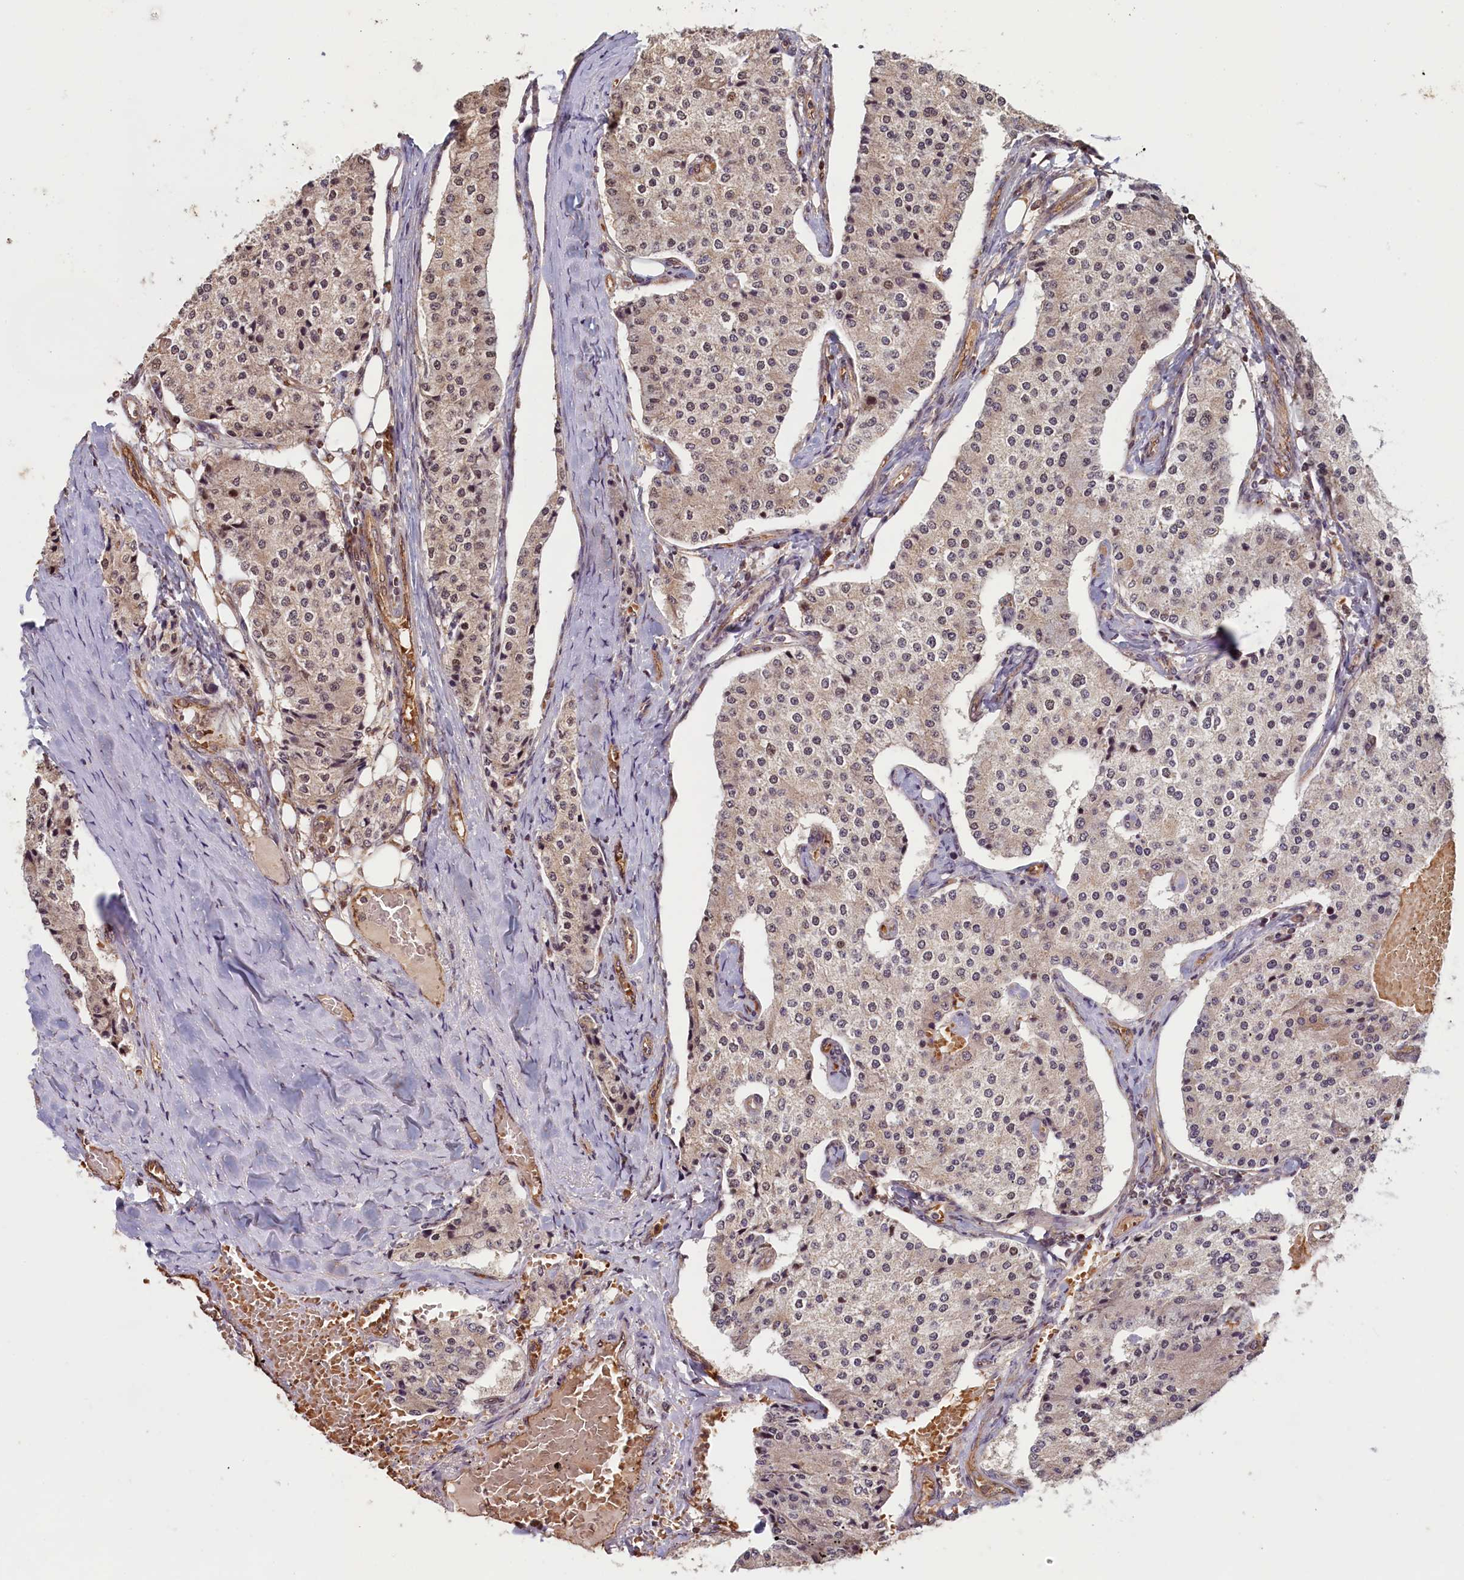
{"staining": {"intensity": "weak", "quantity": "25%-75%", "location": "nuclear"}, "tissue": "carcinoid", "cell_type": "Tumor cells", "image_type": "cancer", "snomed": [{"axis": "morphology", "description": "Carcinoid, malignant, NOS"}, {"axis": "topography", "description": "Colon"}], "caption": "Human malignant carcinoid stained with a brown dye shows weak nuclear positive expression in about 25%-75% of tumor cells.", "gene": "ACSBG1", "patient": {"sex": "female", "age": 52}}